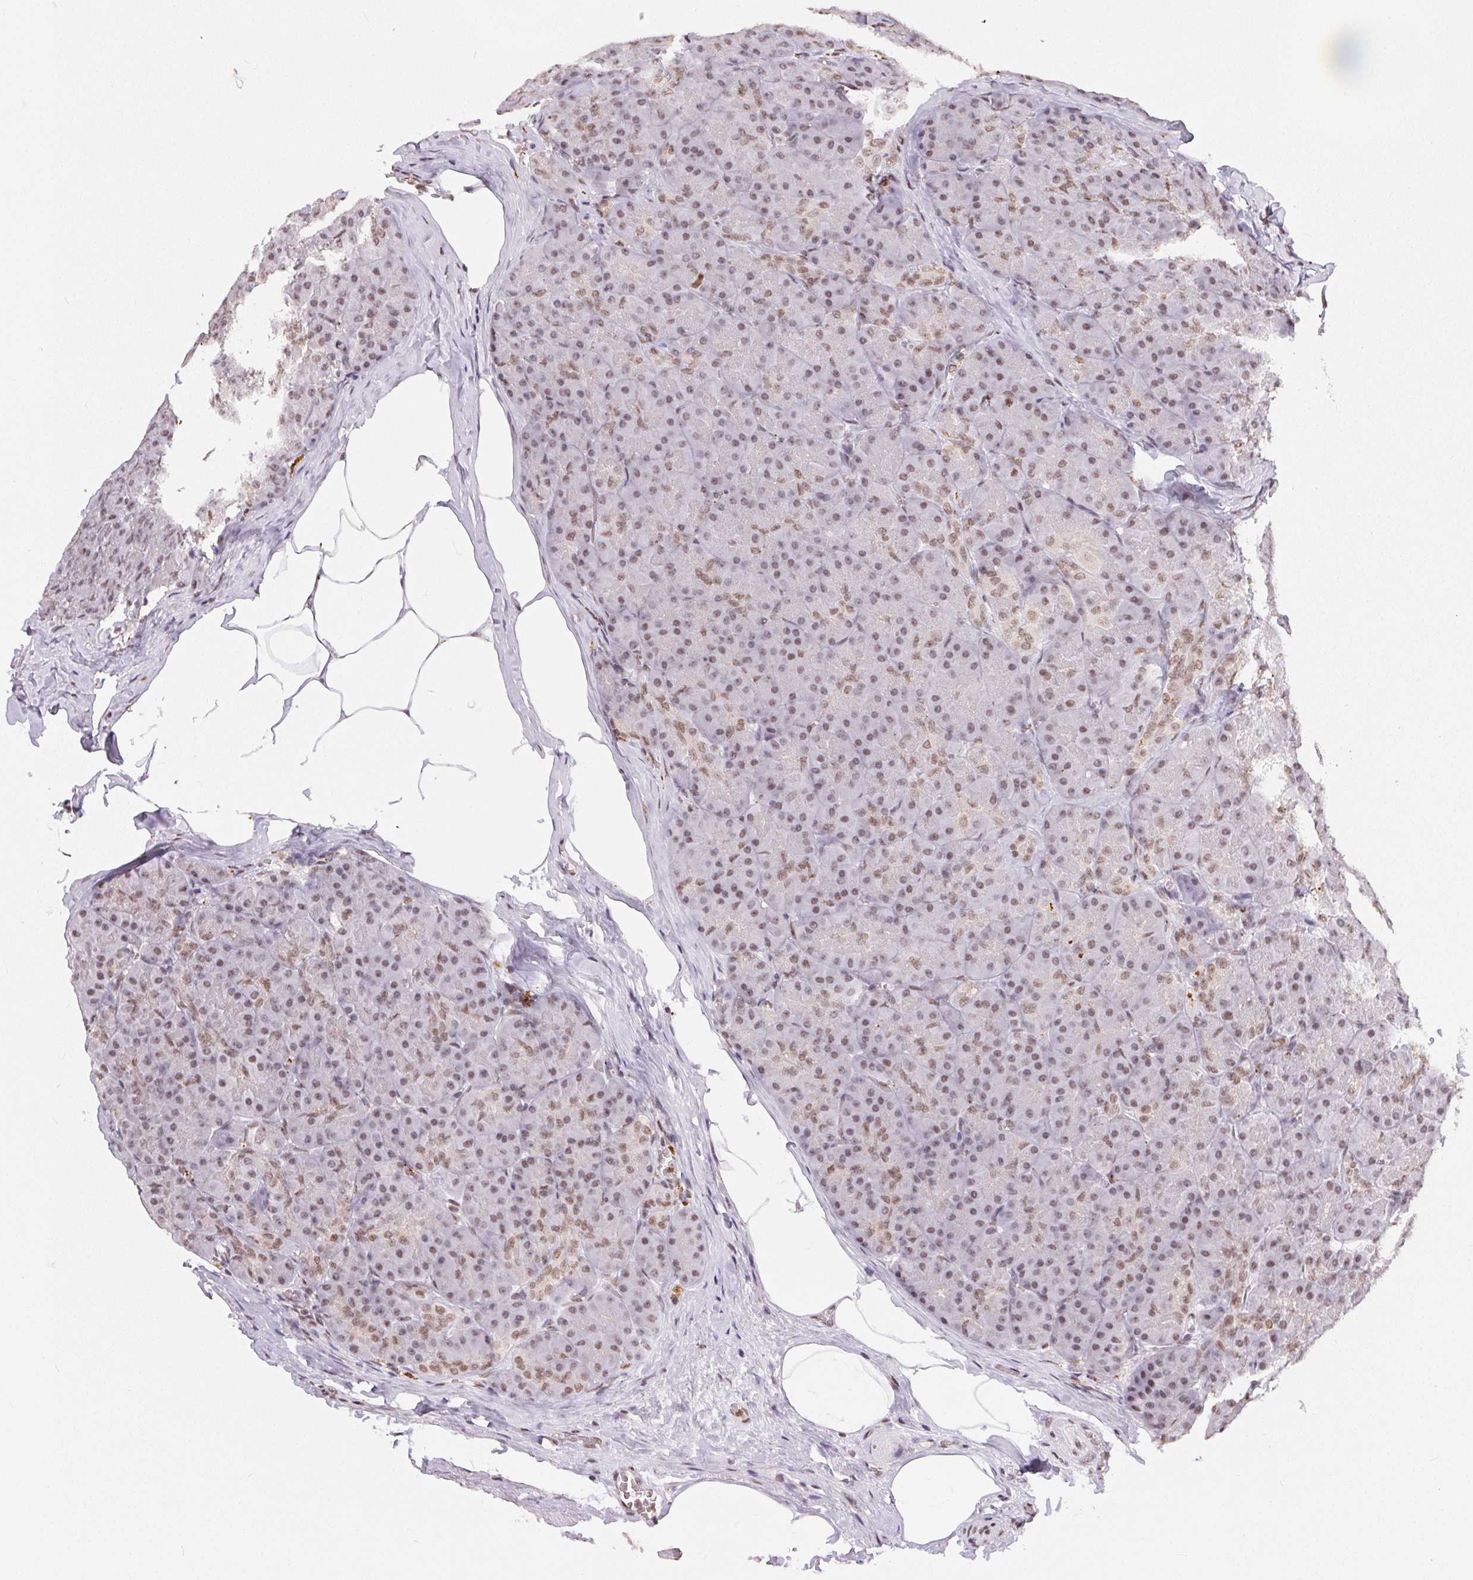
{"staining": {"intensity": "moderate", "quantity": ">75%", "location": "nuclear"}, "tissue": "pancreas", "cell_type": "Exocrine glandular cells", "image_type": "normal", "snomed": [{"axis": "morphology", "description": "Normal tissue, NOS"}, {"axis": "topography", "description": "Pancreas"}], "caption": "Protein expression analysis of normal human pancreas reveals moderate nuclear staining in about >75% of exocrine glandular cells.", "gene": "NFE2L1", "patient": {"sex": "male", "age": 57}}